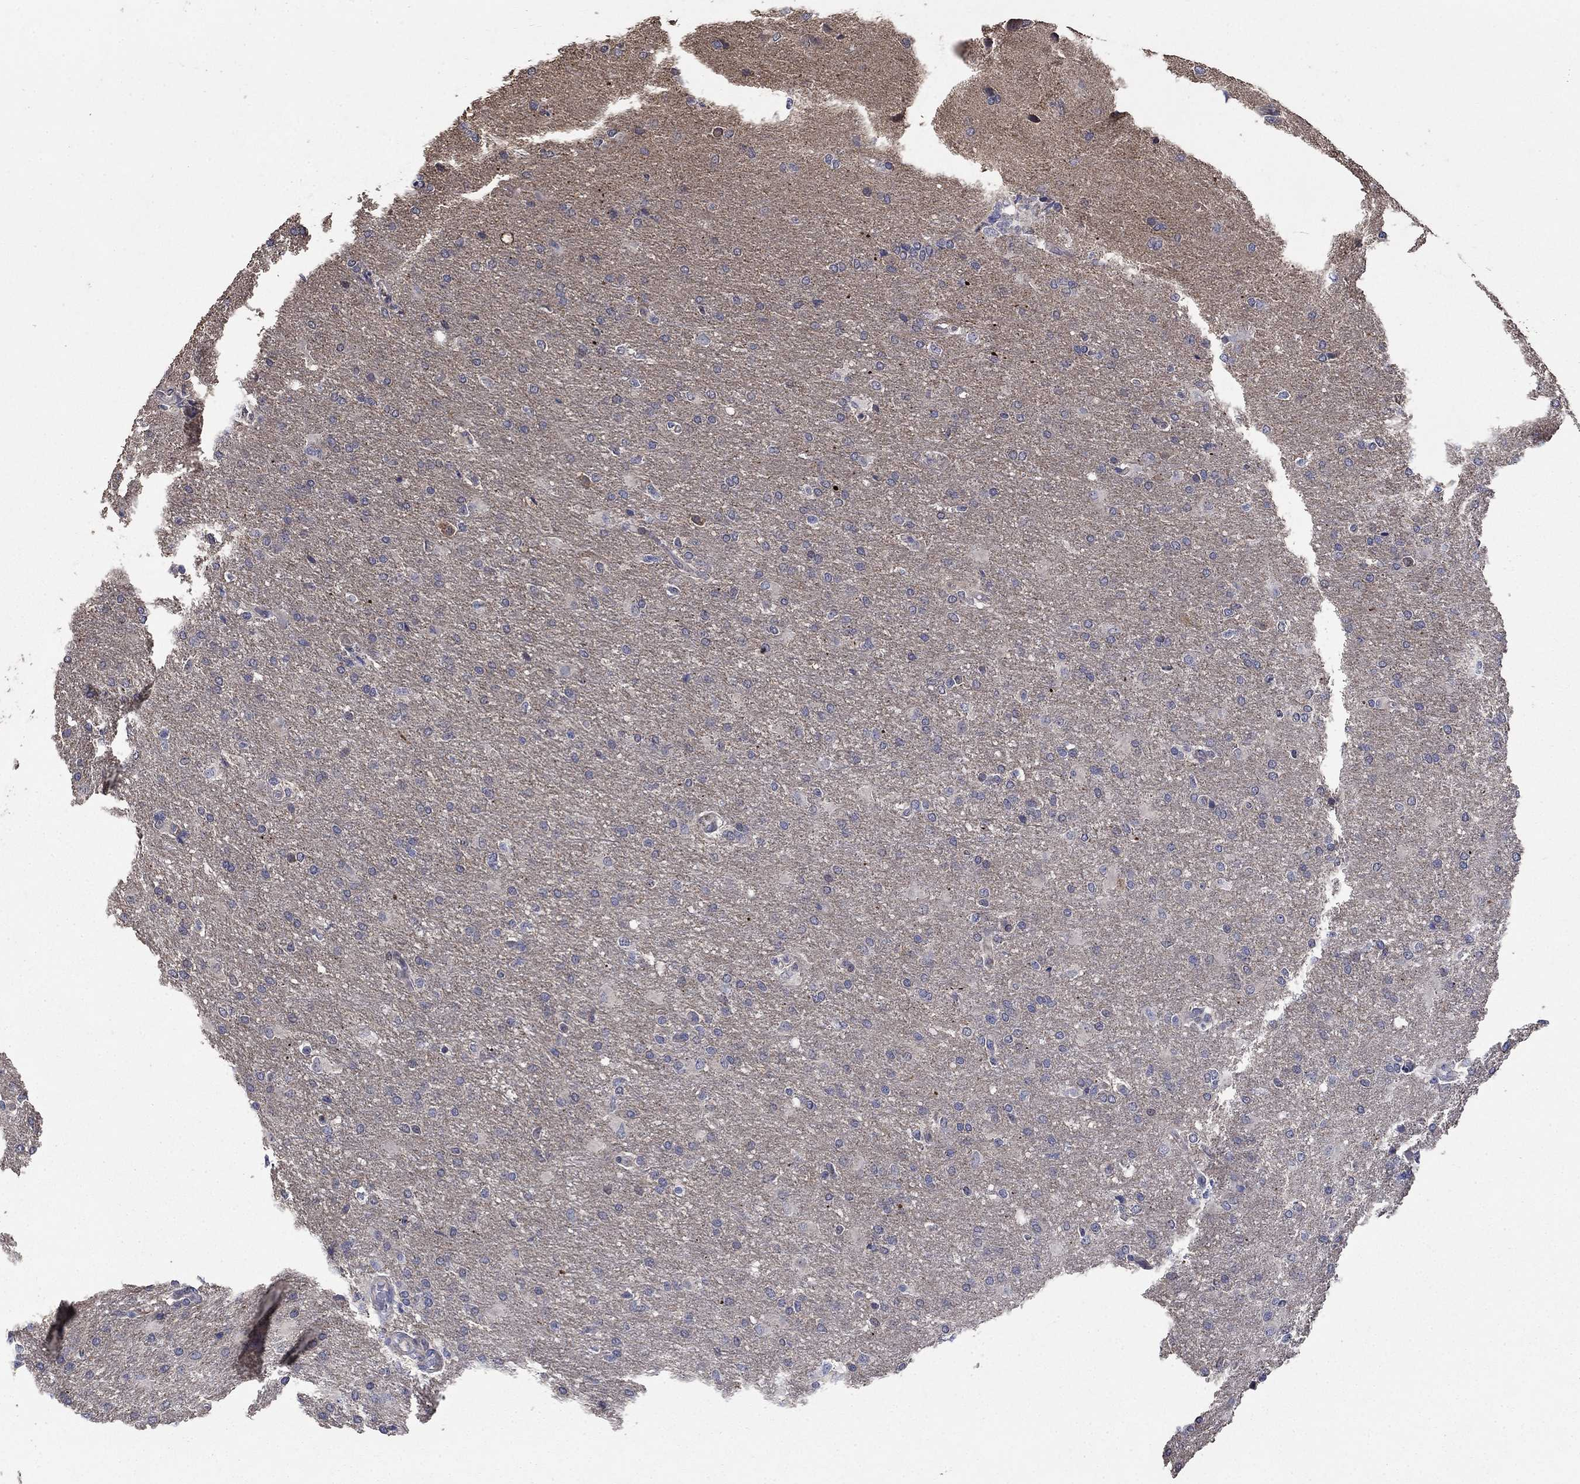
{"staining": {"intensity": "negative", "quantity": "none", "location": "none"}, "tissue": "glioma", "cell_type": "Tumor cells", "image_type": "cancer", "snomed": [{"axis": "morphology", "description": "Glioma, malignant, High grade"}, {"axis": "topography", "description": "Brain"}], "caption": "Immunohistochemistry of high-grade glioma (malignant) displays no staining in tumor cells. (Immunohistochemistry, brightfield microscopy, high magnification).", "gene": "DVL1", "patient": {"sex": "male", "age": 68}}